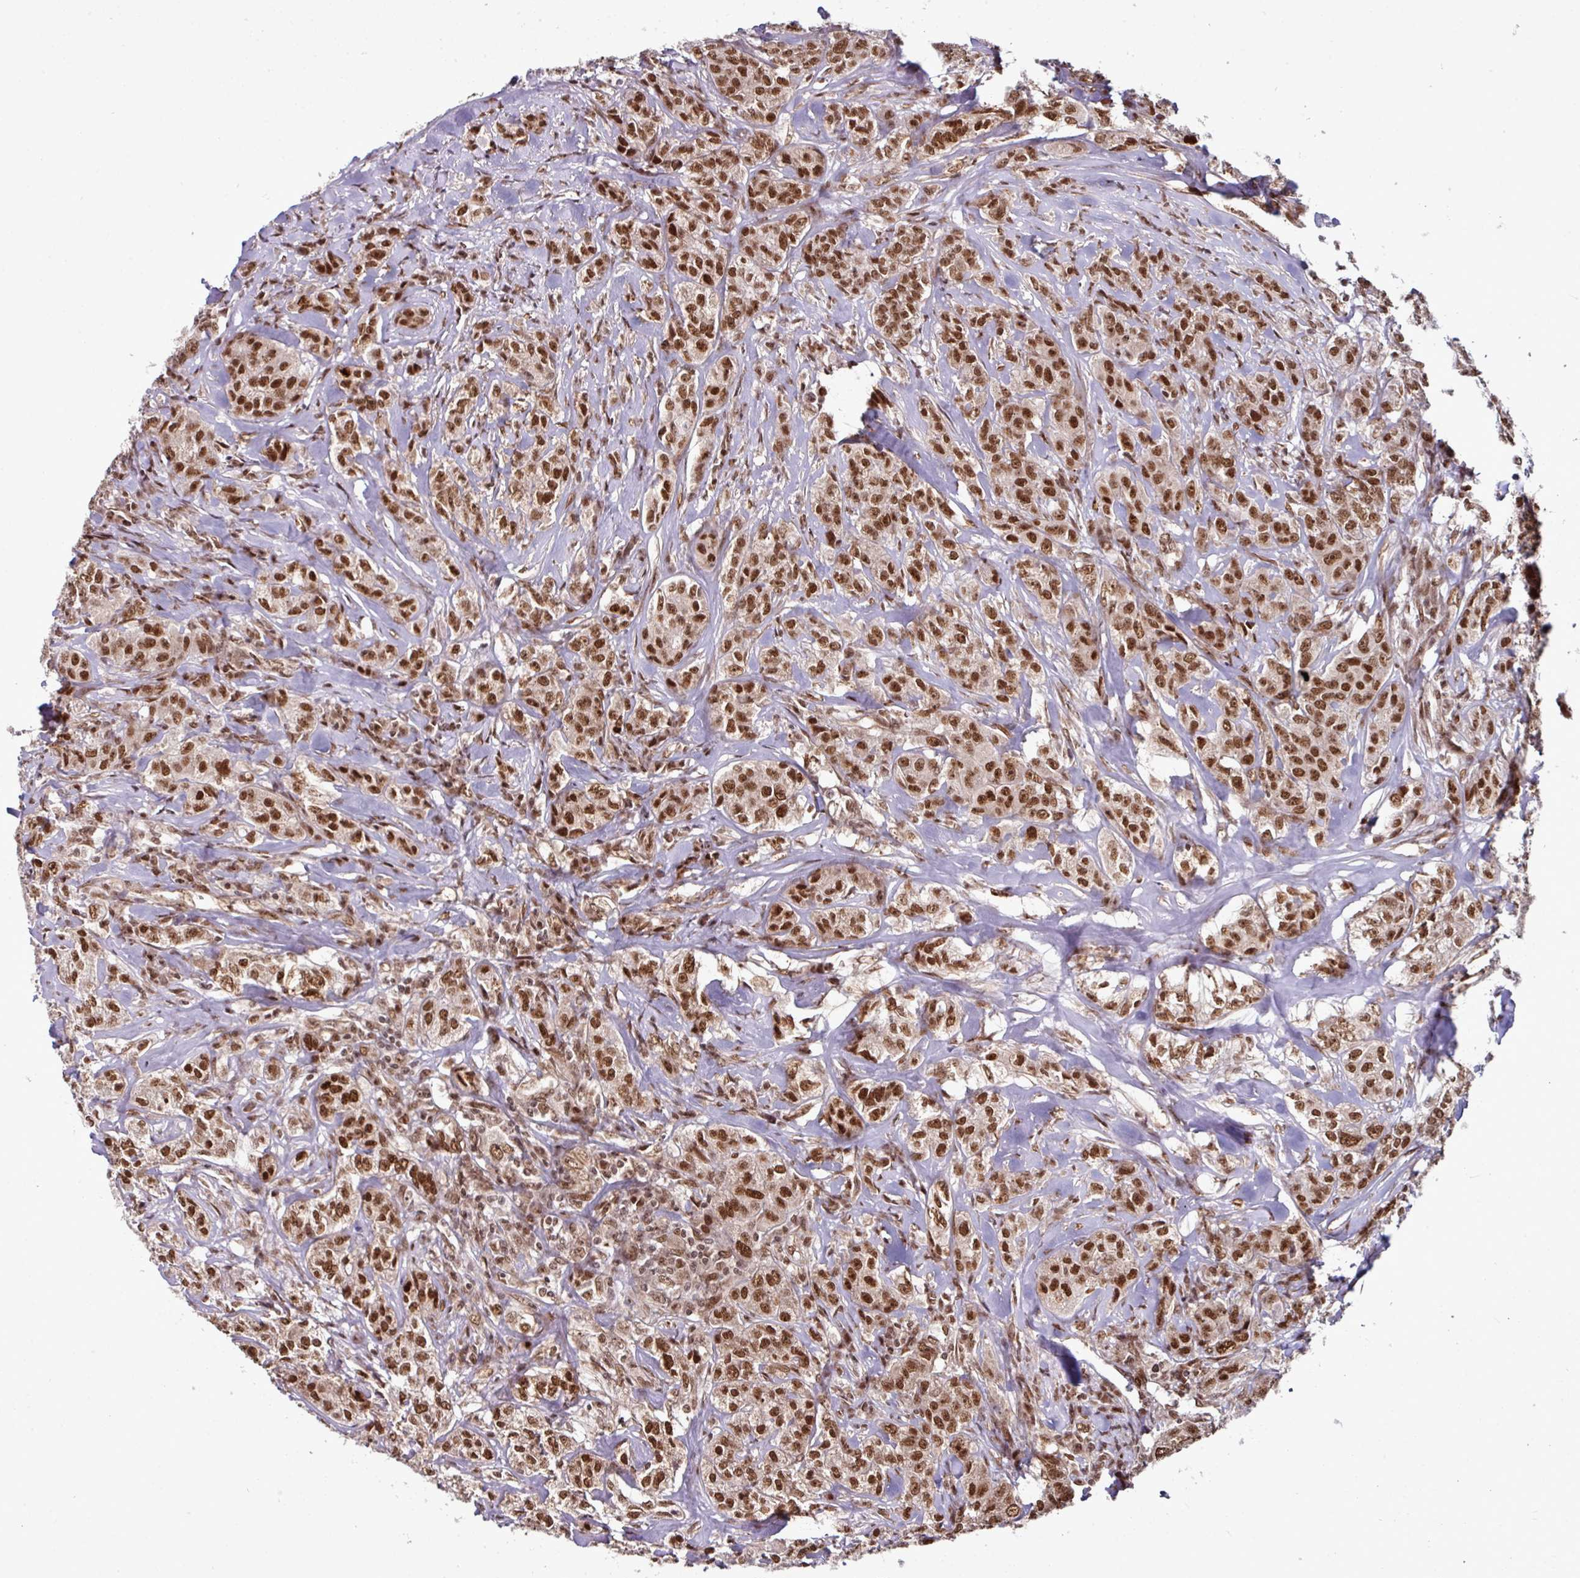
{"staining": {"intensity": "strong", "quantity": ">75%", "location": "nuclear"}, "tissue": "breast cancer", "cell_type": "Tumor cells", "image_type": "cancer", "snomed": [{"axis": "morphology", "description": "Duct carcinoma"}, {"axis": "topography", "description": "Breast"}], "caption": "Immunohistochemistry (IHC) (DAB (3,3'-diaminobenzidine)) staining of intraductal carcinoma (breast) shows strong nuclear protein staining in approximately >75% of tumor cells.", "gene": "MORF4L2", "patient": {"sex": "female", "age": 43}}